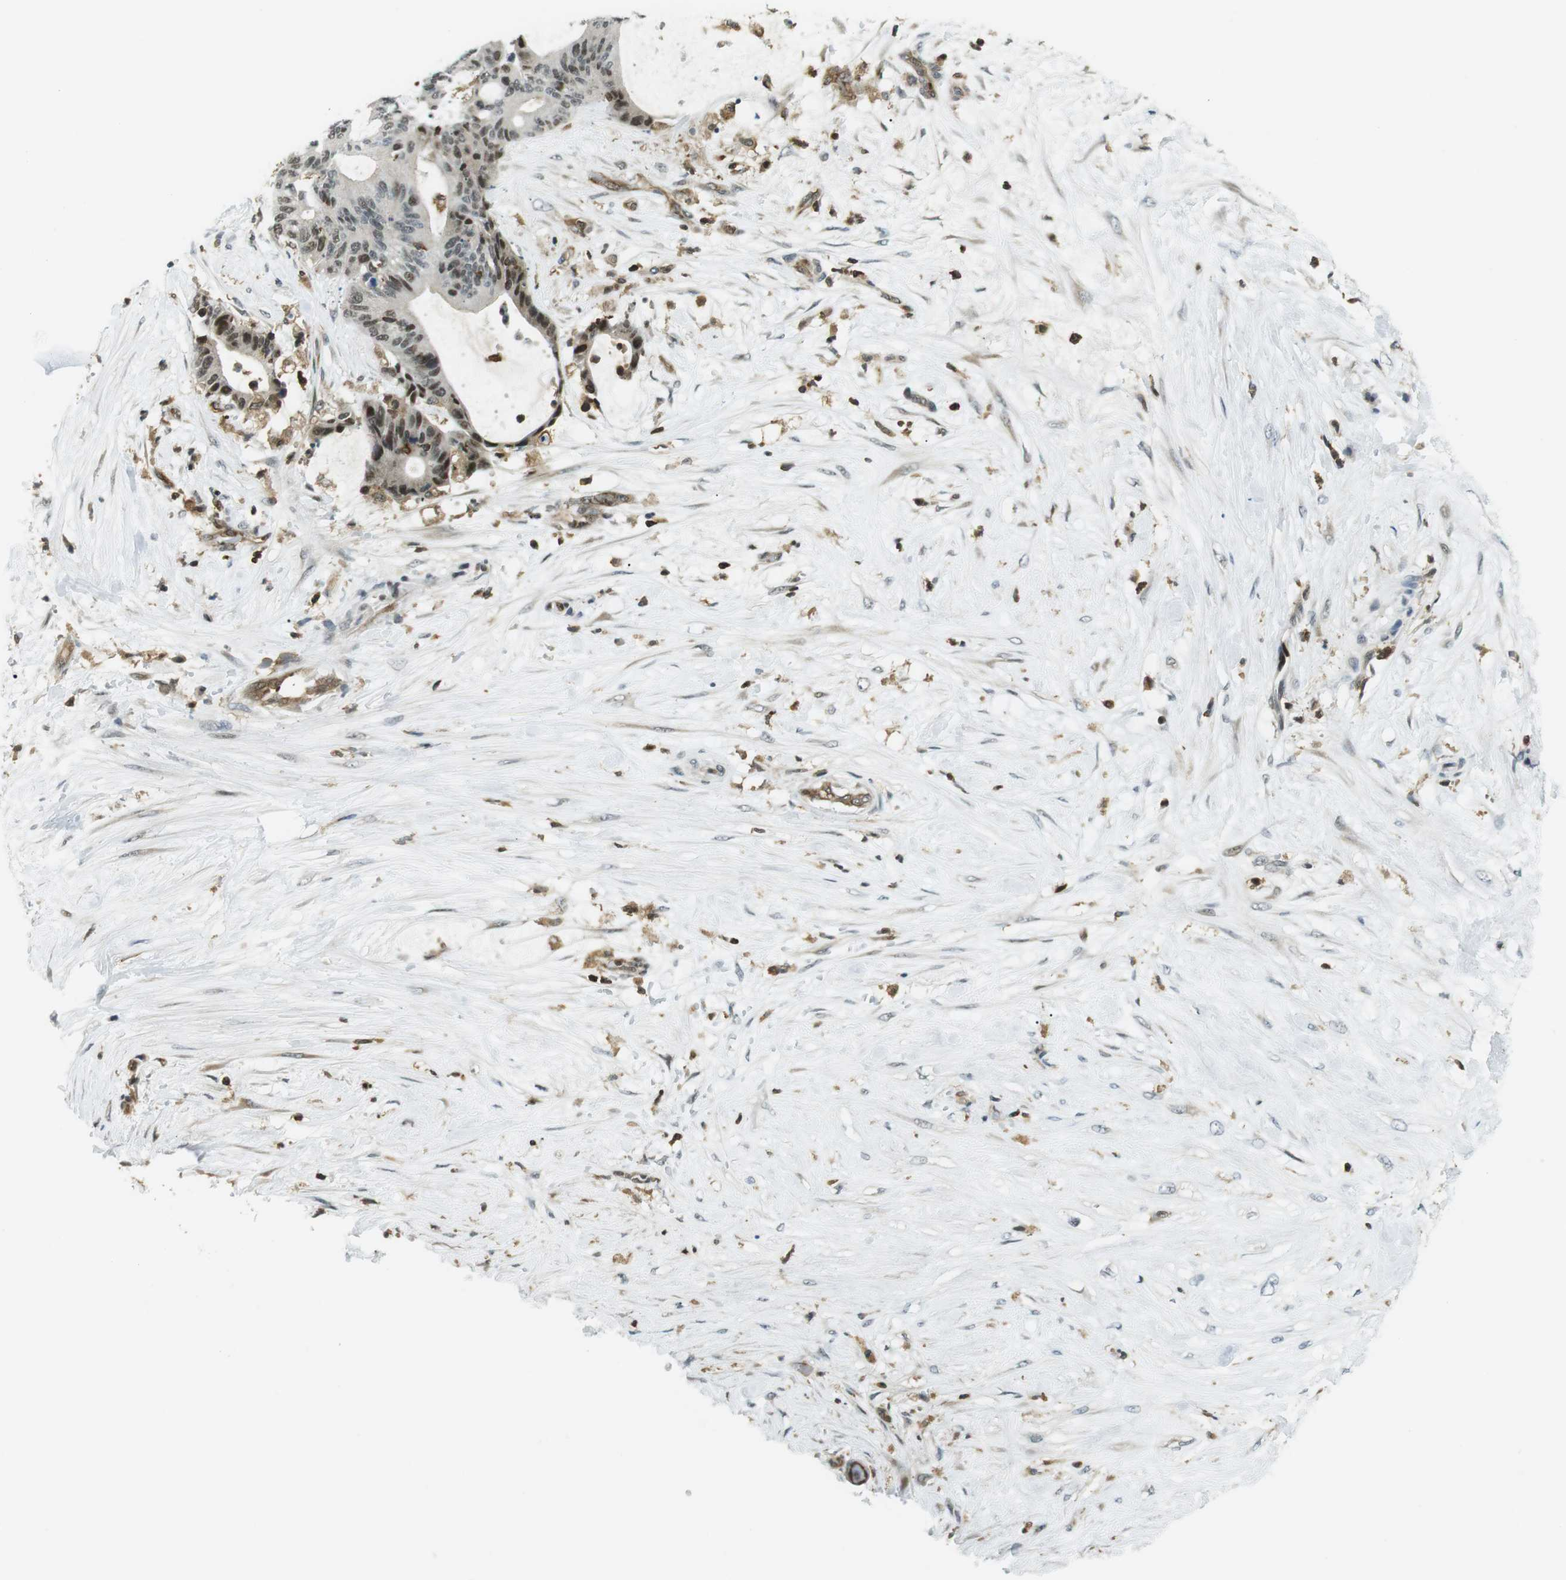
{"staining": {"intensity": "moderate", "quantity": "<25%", "location": "nuclear"}, "tissue": "liver cancer", "cell_type": "Tumor cells", "image_type": "cancer", "snomed": [{"axis": "morphology", "description": "Cholangiocarcinoma"}, {"axis": "topography", "description": "Liver"}], "caption": "This is an image of immunohistochemistry staining of liver cancer (cholangiocarcinoma), which shows moderate positivity in the nuclear of tumor cells.", "gene": "STK10", "patient": {"sex": "female", "age": 73}}